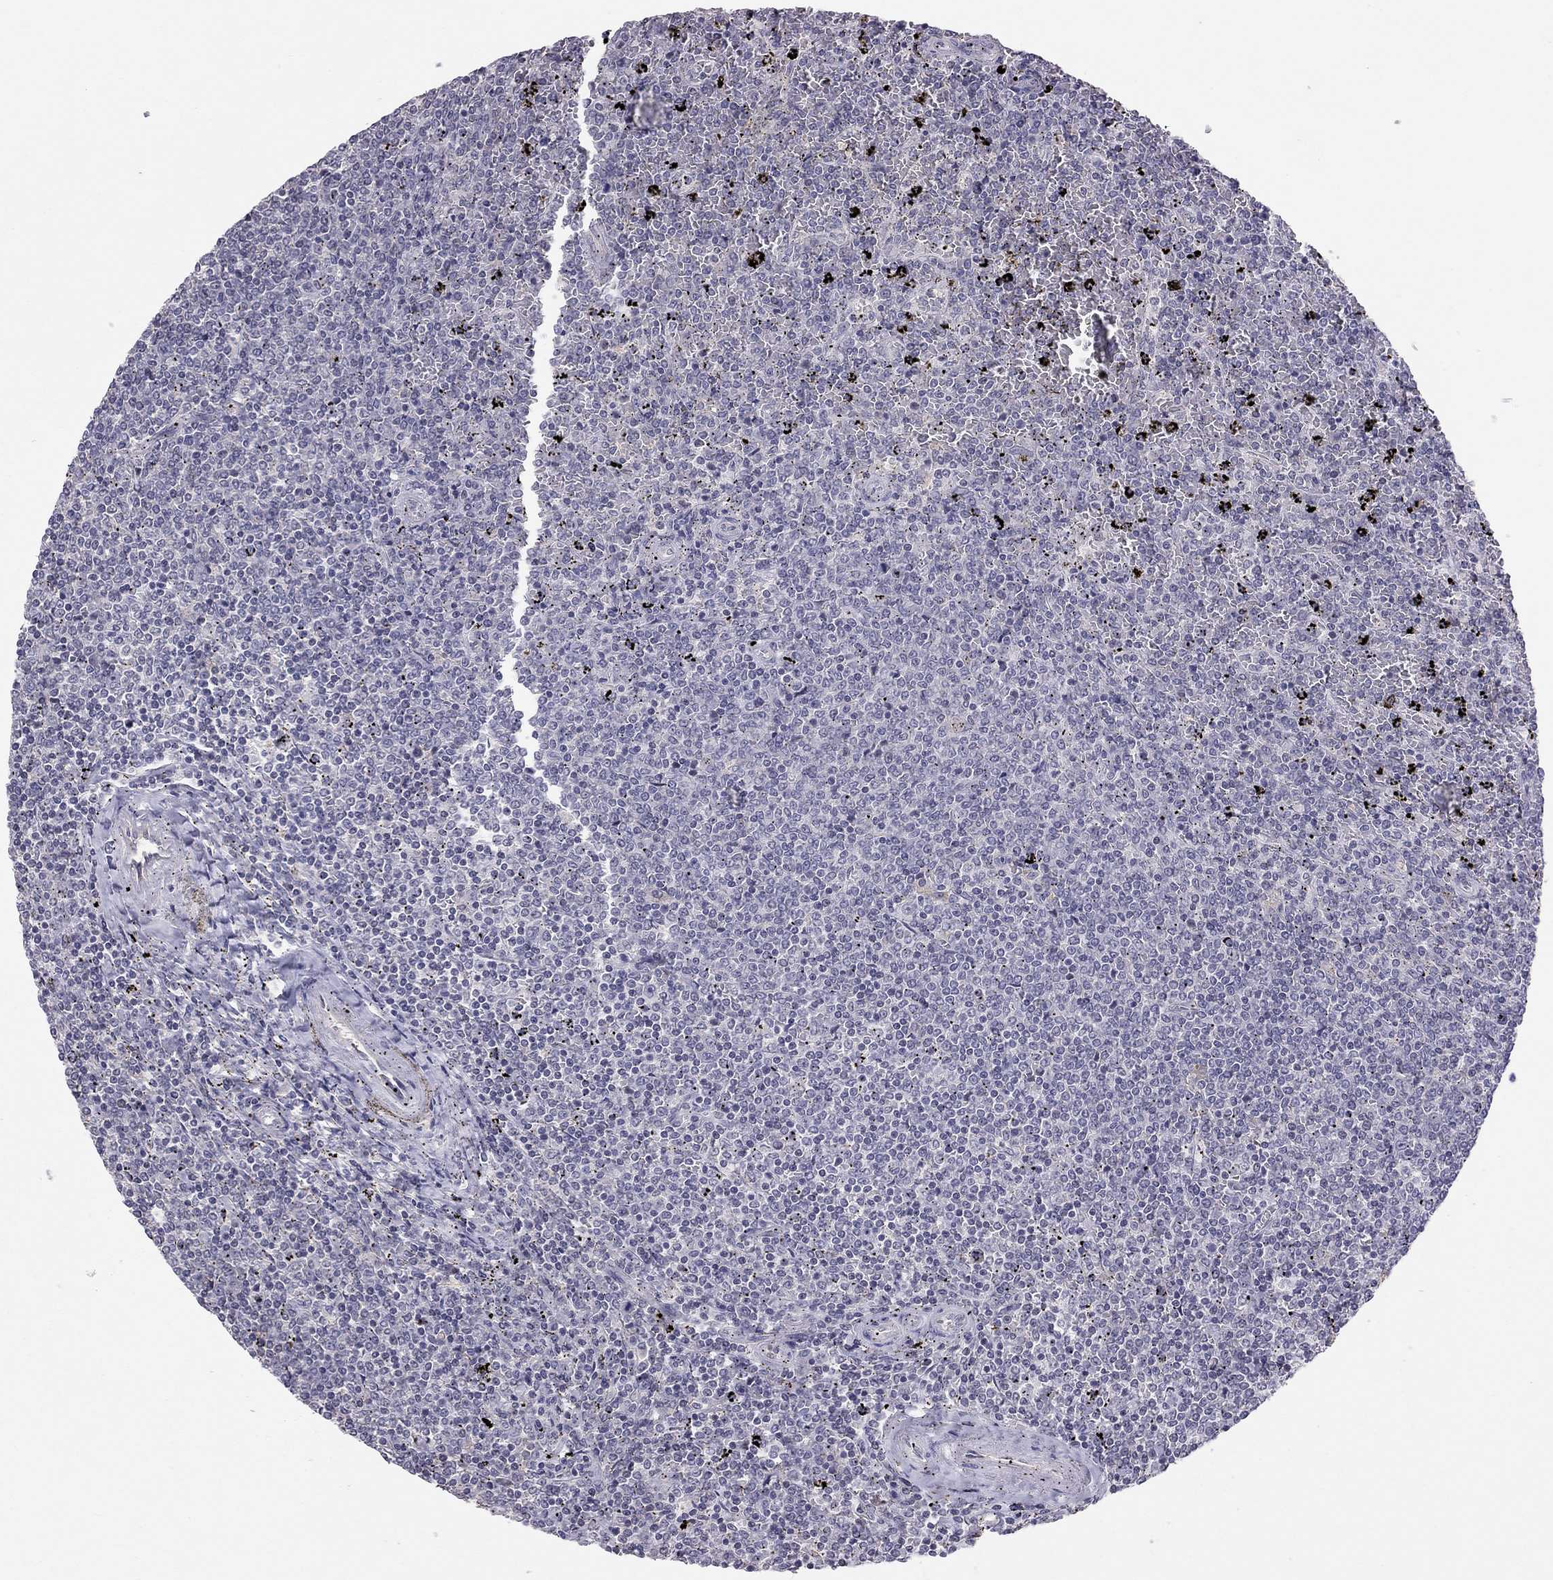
{"staining": {"intensity": "negative", "quantity": "none", "location": "none"}, "tissue": "lymphoma", "cell_type": "Tumor cells", "image_type": "cancer", "snomed": [{"axis": "morphology", "description": "Malignant lymphoma, non-Hodgkin's type, Low grade"}, {"axis": "topography", "description": "Spleen"}], "caption": "The immunohistochemistry image has no significant positivity in tumor cells of malignant lymphoma, non-Hodgkin's type (low-grade) tissue.", "gene": "HSF2BP", "patient": {"sex": "female", "age": 77}}